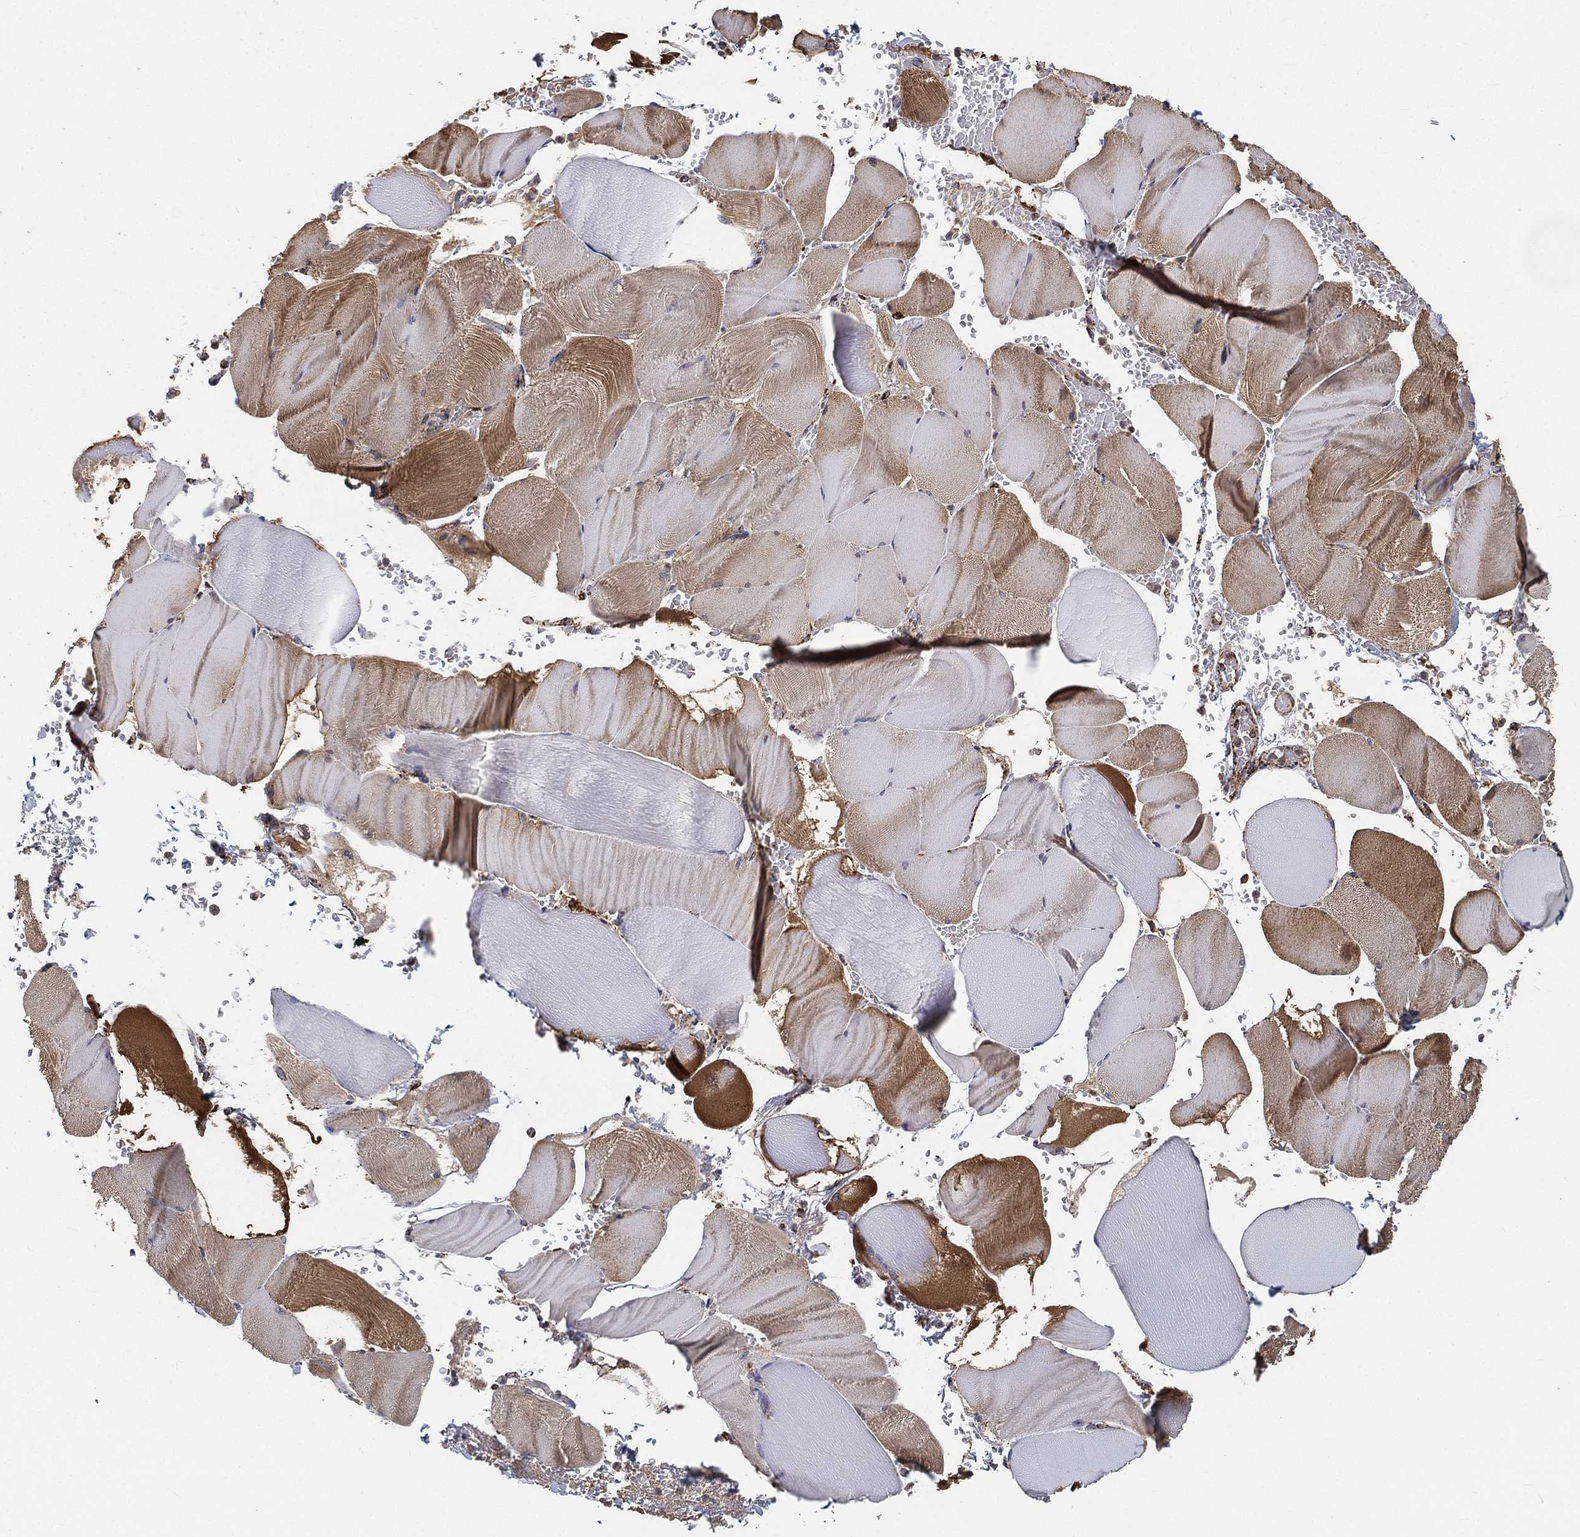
{"staining": {"intensity": "moderate", "quantity": "<25%", "location": "cytoplasmic/membranous"}, "tissue": "skeletal muscle", "cell_type": "Myocytes", "image_type": "normal", "snomed": [{"axis": "morphology", "description": "Normal tissue, NOS"}, {"axis": "topography", "description": "Skeletal muscle"}], "caption": "An immunohistochemistry photomicrograph of benign tissue is shown. Protein staining in brown highlights moderate cytoplasmic/membranous positivity in skeletal muscle within myocytes.", "gene": "SLC38A7", "patient": {"sex": "male", "age": 56}}